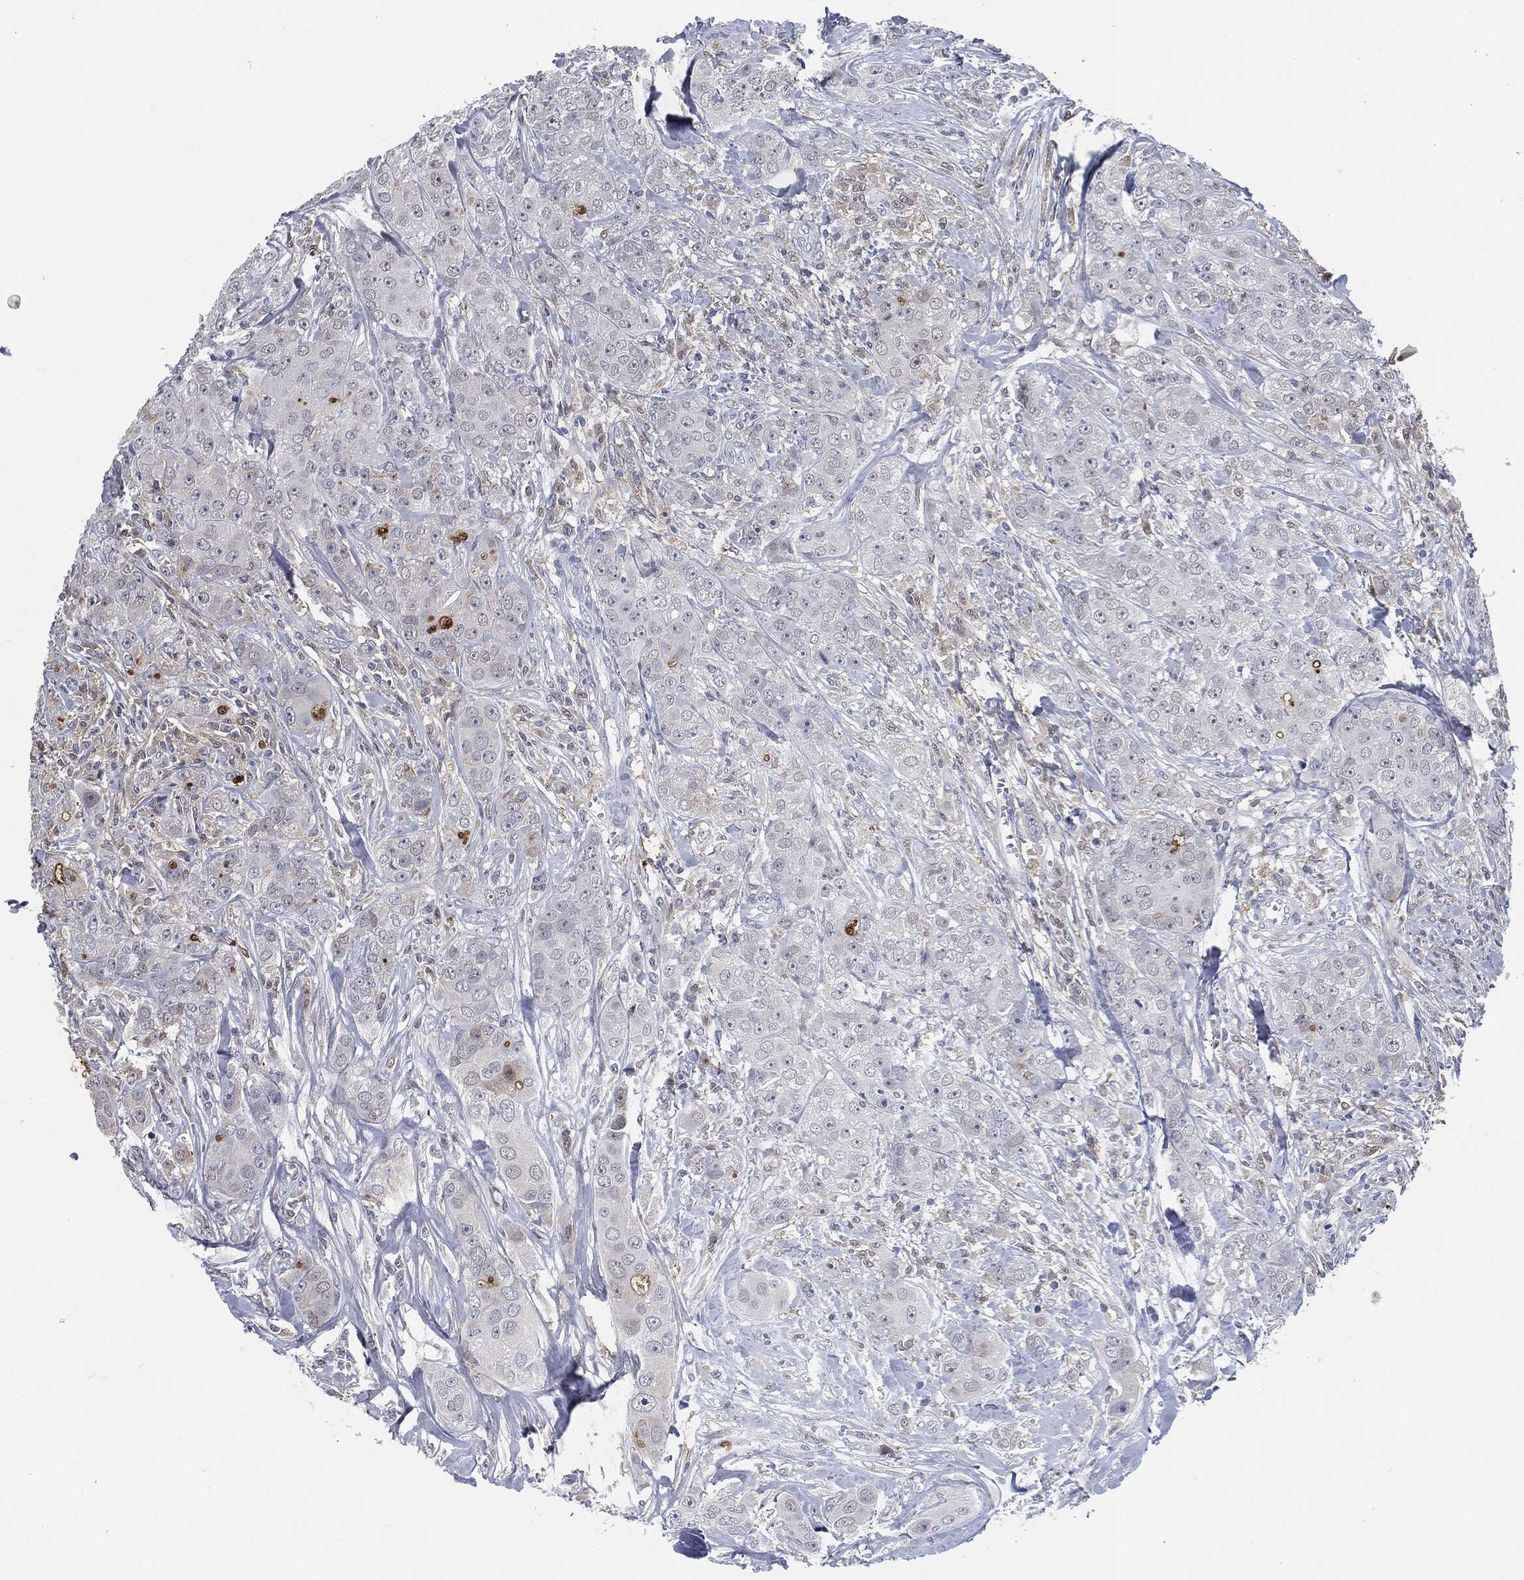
{"staining": {"intensity": "negative", "quantity": "none", "location": "none"}, "tissue": "breast cancer", "cell_type": "Tumor cells", "image_type": "cancer", "snomed": [{"axis": "morphology", "description": "Duct carcinoma"}, {"axis": "topography", "description": "Breast"}], "caption": "Human breast cancer stained for a protein using IHC displays no positivity in tumor cells.", "gene": "PROM1", "patient": {"sex": "female", "age": 43}}